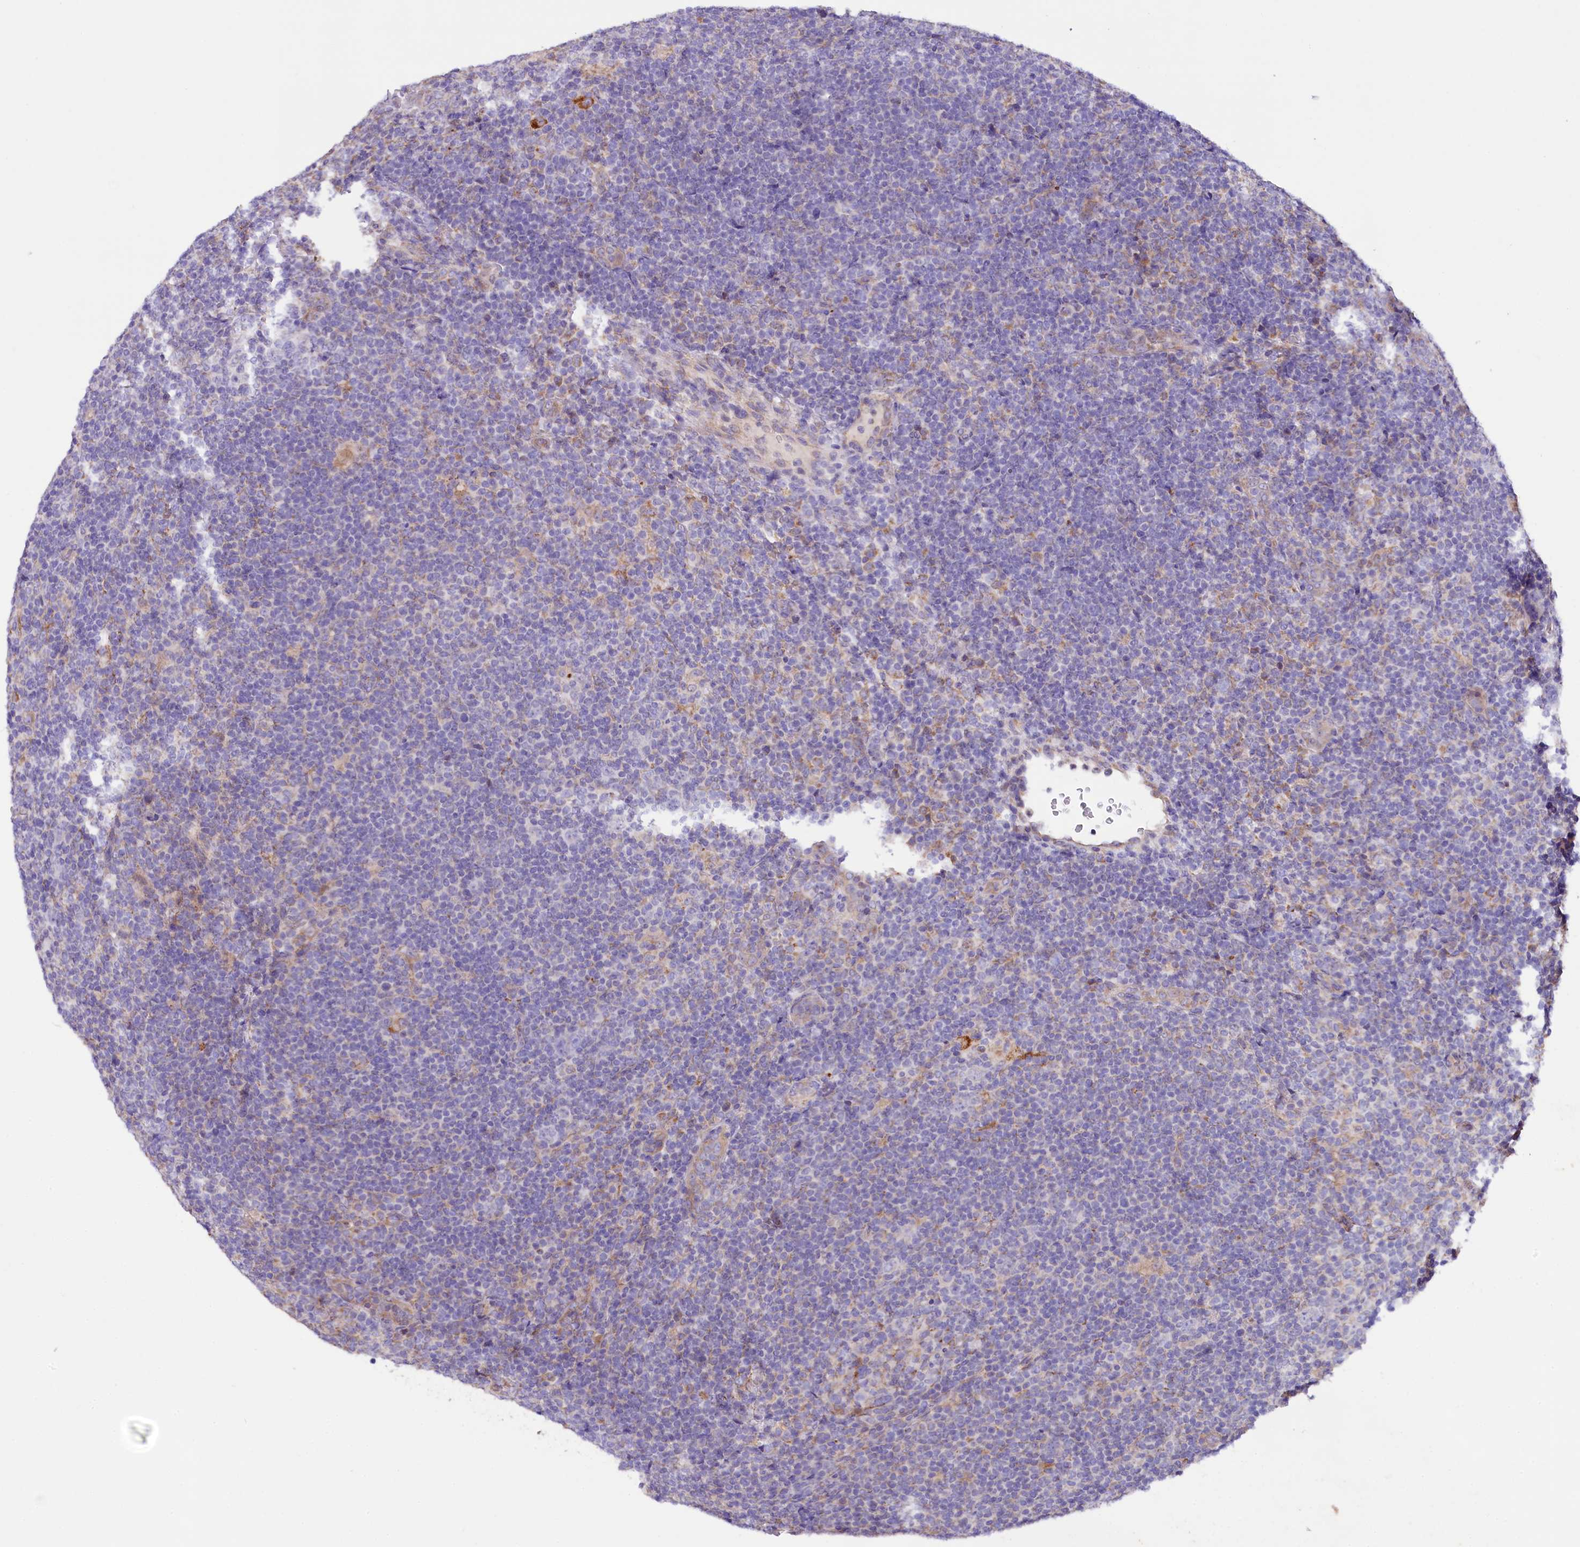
{"staining": {"intensity": "negative", "quantity": "none", "location": "none"}, "tissue": "lymphoma", "cell_type": "Tumor cells", "image_type": "cancer", "snomed": [{"axis": "morphology", "description": "Hodgkin's disease, NOS"}, {"axis": "topography", "description": "Lymph node"}], "caption": "Lymphoma was stained to show a protein in brown. There is no significant staining in tumor cells. (Immunohistochemistry (ihc), brightfield microscopy, high magnification).", "gene": "SACM1L", "patient": {"sex": "female", "age": 57}}